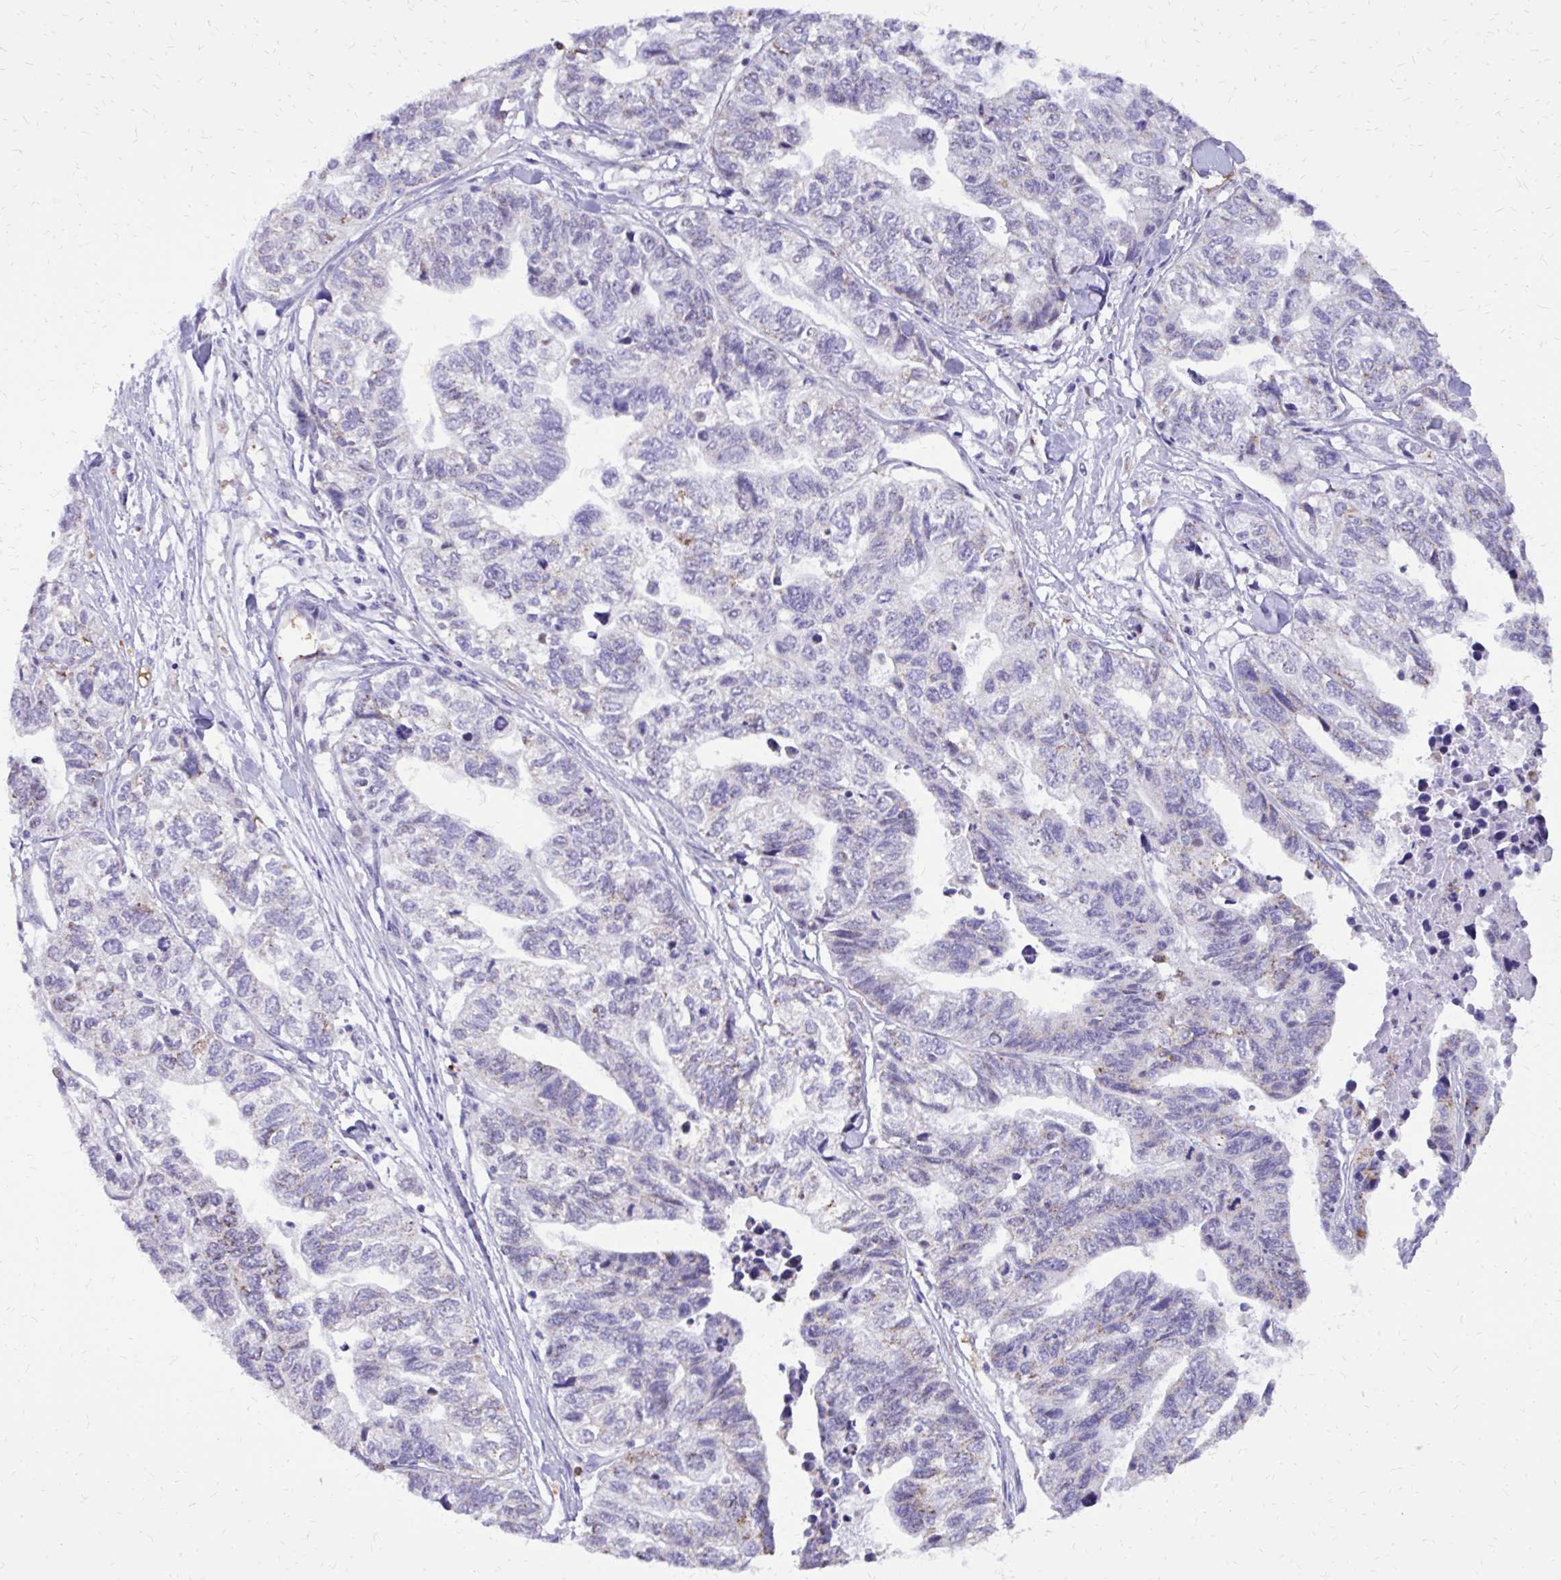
{"staining": {"intensity": "weak", "quantity": "<25%", "location": "cytoplasmic/membranous"}, "tissue": "stomach cancer", "cell_type": "Tumor cells", "image_type": "cancer", "snomed": [{"axis": "morphology", "description": "Adenocarcinoma, NOS"}, {"axis": "topography", "description": "Stomach, upper"}], "caption": "The photomicrograph demonstrates no staining of tumor cells in stomach adenocarcinoma.", "gene": "CAT", "patient": {"sex": "female", "age": 67}}